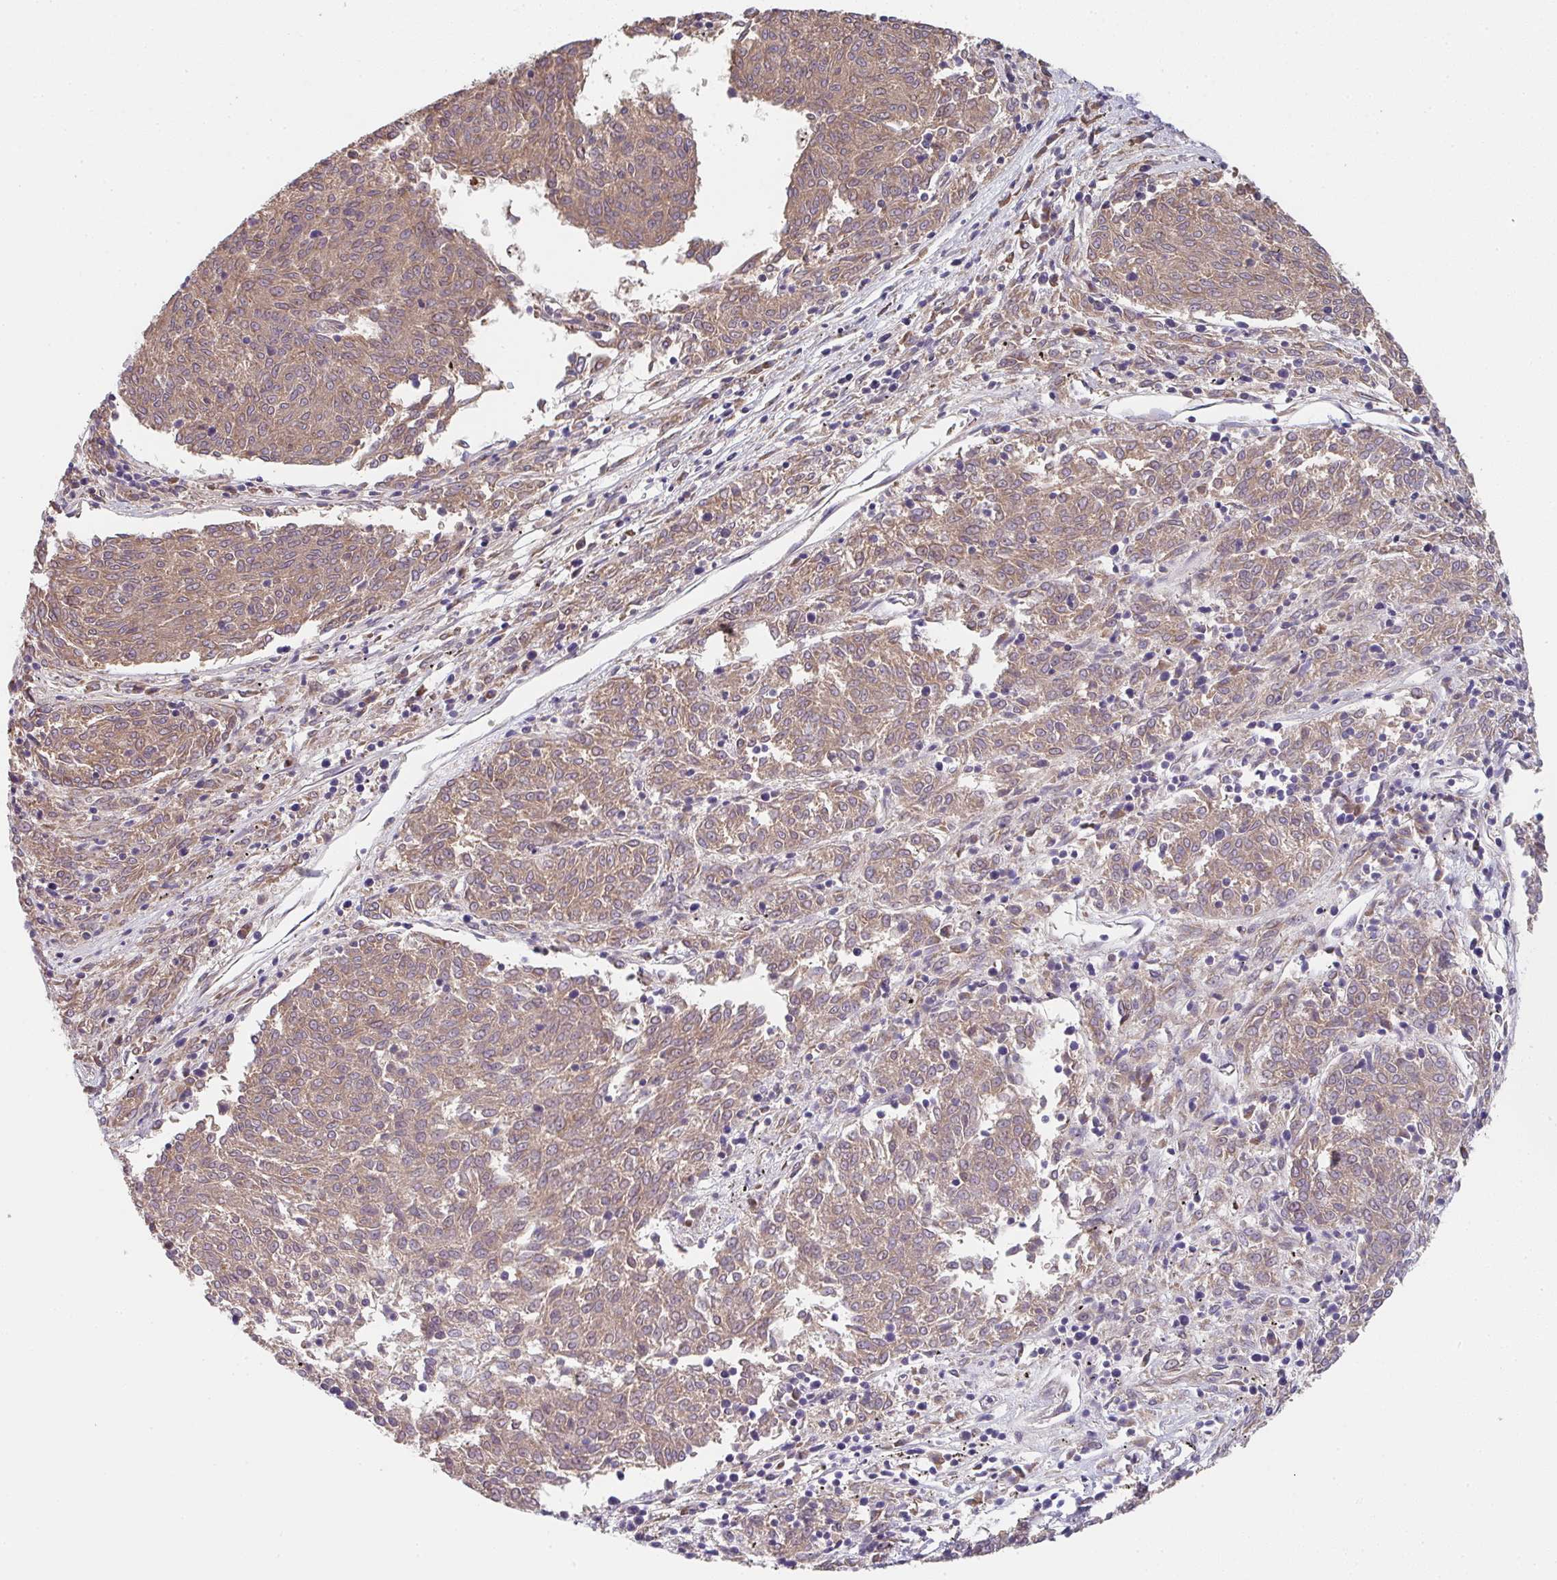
{"staining": {"intensity": "weak", "quantity": ">75%", "location": "cytoplasmic/membranous"}, "tissue": "melanoma", "cell_type": "Tumor cells", "image_type": "cancer", "snomed": [{"axis": "morphology", "description": "Malignant melanoma, NOS"}, {"axis": "topography", "description": "Skin"}], "caption": "Tumor cells show weak cytoplasmic/membranous staining in about >75% of cells in malignant melanoma.", "gene": "TSPAN31", "patient": {"sex": "female", "age": 72}}